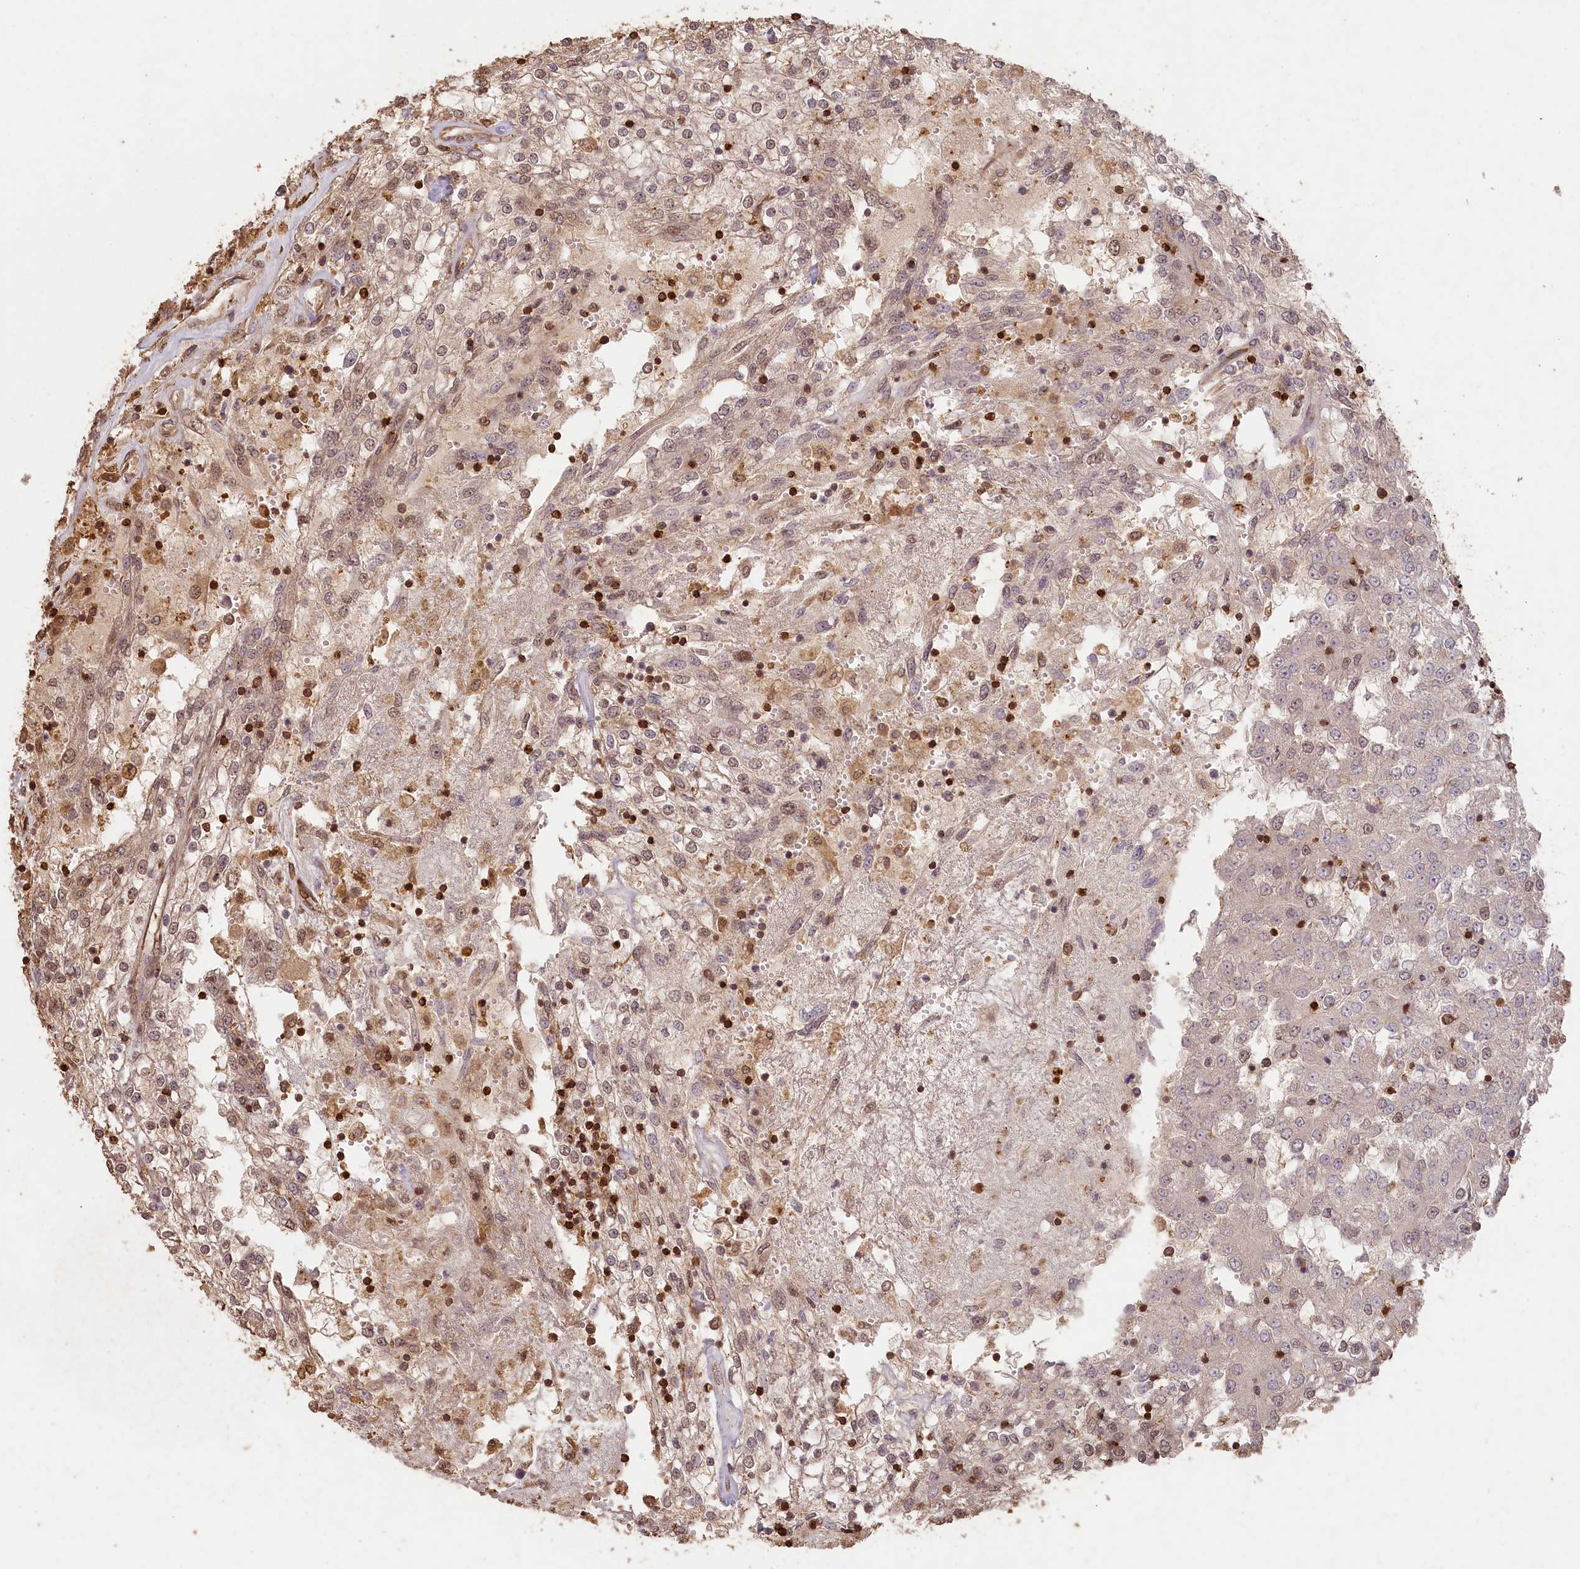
{"staining": {"intensity": "weak", "quantity": "<25%", "location": "cytoplasmic/membranous"}, "tissue": "renal cancer", "cell_type": "Tumor cells", "image_type": "cancer", "snomed": [{"axis": "morphology", "description": "Adenocarcinoma, NOS"}, {"axis": "topography", "description": "Kidney"}], "caption": "An immunohistochemistry (IHC) photomicrograph of renal cancer (adenocarcinoma) is shown. There is no staining in tumor cells of renal cancer (adenocarcinoma). (Brightfield microscopy of DAB (3,3'-diaminobenzidine) immunohistochemistry (IHC) at high magnification).", "gene": "MADD", "patient": {"sex": "female", "age": 52}}